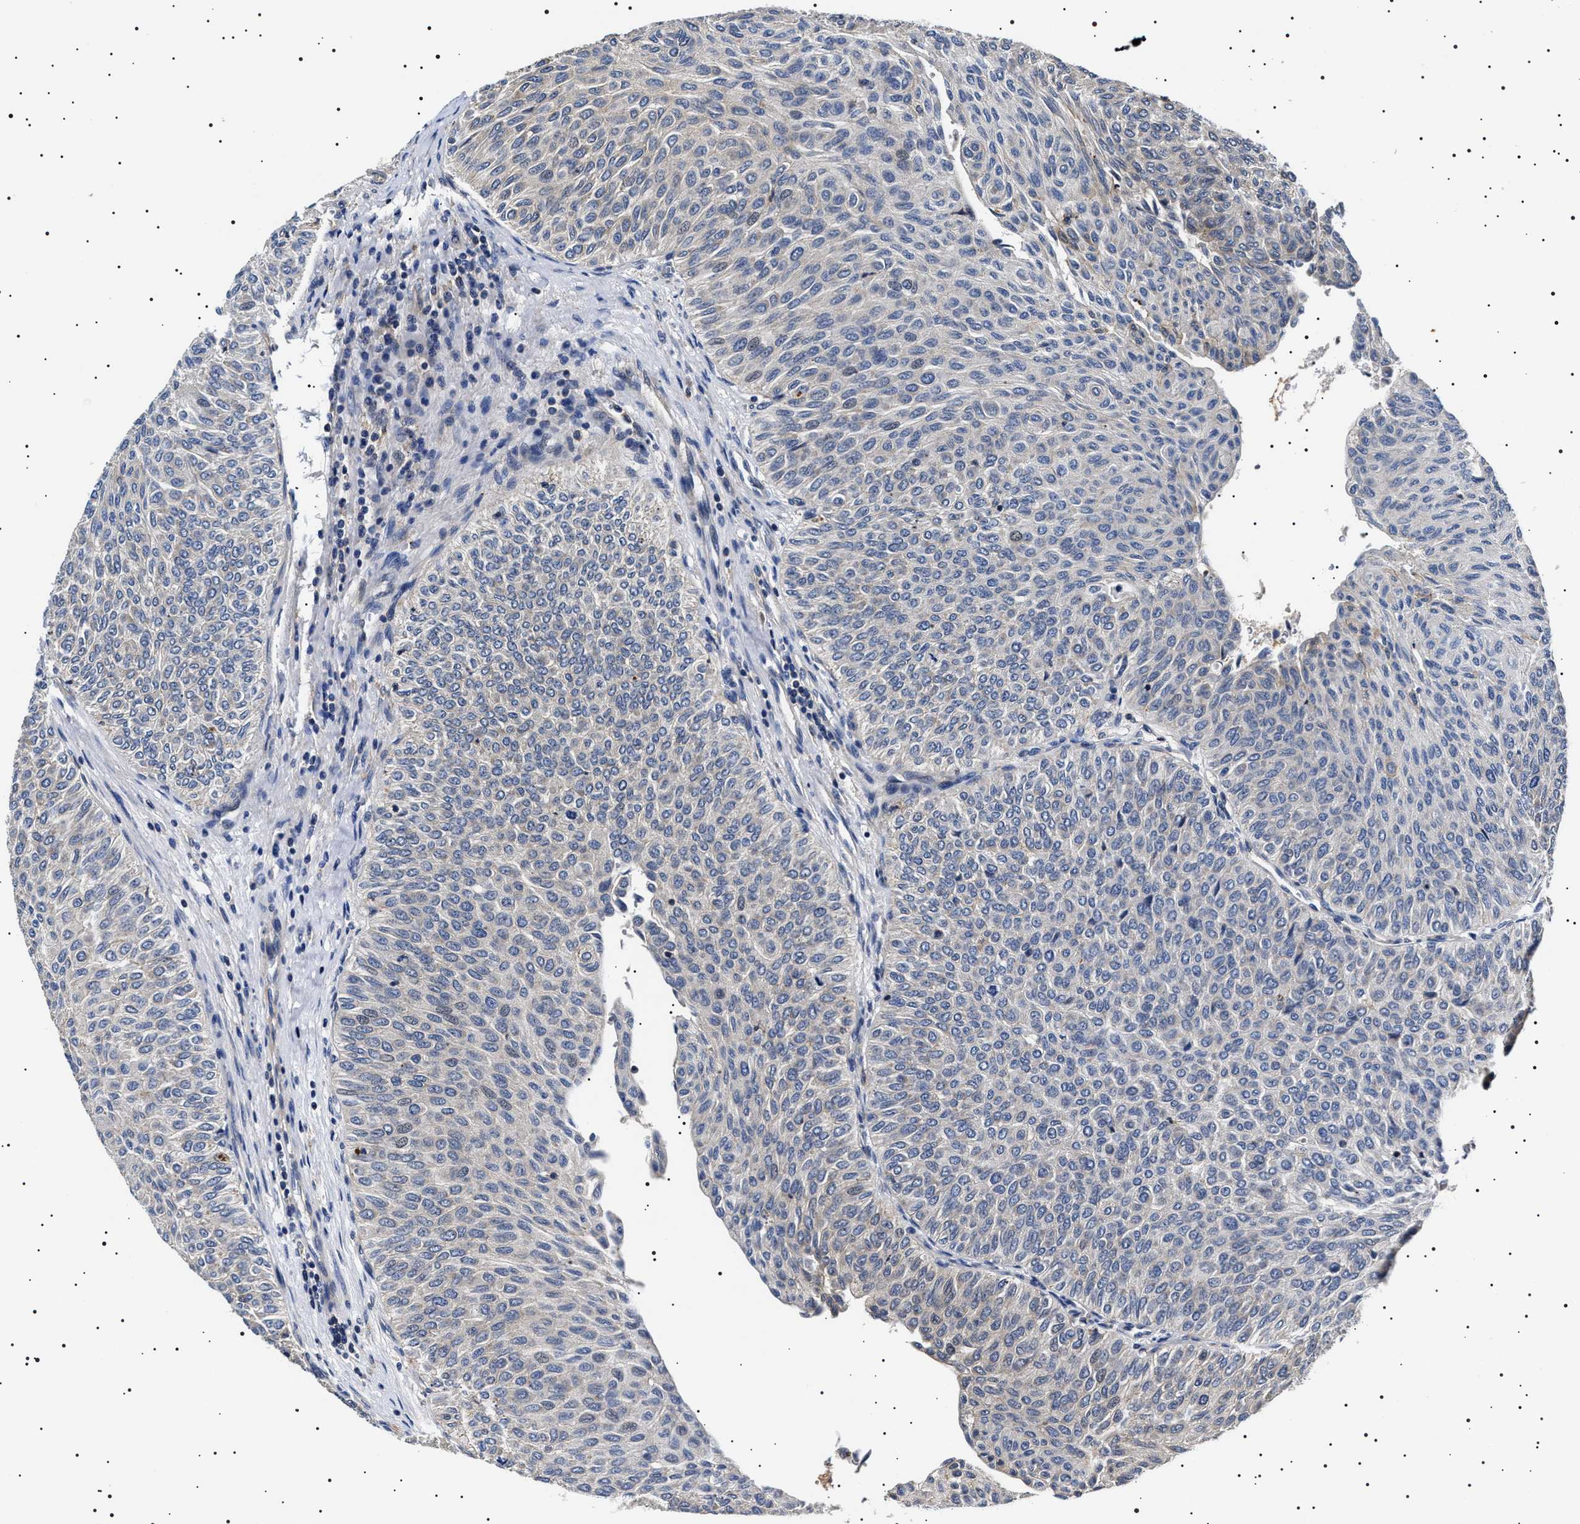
{"staining": {"intensity": "negative", "quantity": "none", "location": "none"}, "tissue": "urothelial cancer", "cell_type": "Tumor cells", "image_type": "cancer", "snomed": [{"axis": "morphology", "description": "Urothelial carcinoma, Low grade"}, {"axis": "topography", "description": "Urinary bladder"}], "caption": "Immunohistochemistry (IHC) of urothelial carcinoma (low-grade) displays no positivity in tumor cells.", "gene": "SLC4A7", "patient": {"sex": "male", "age": 78}}